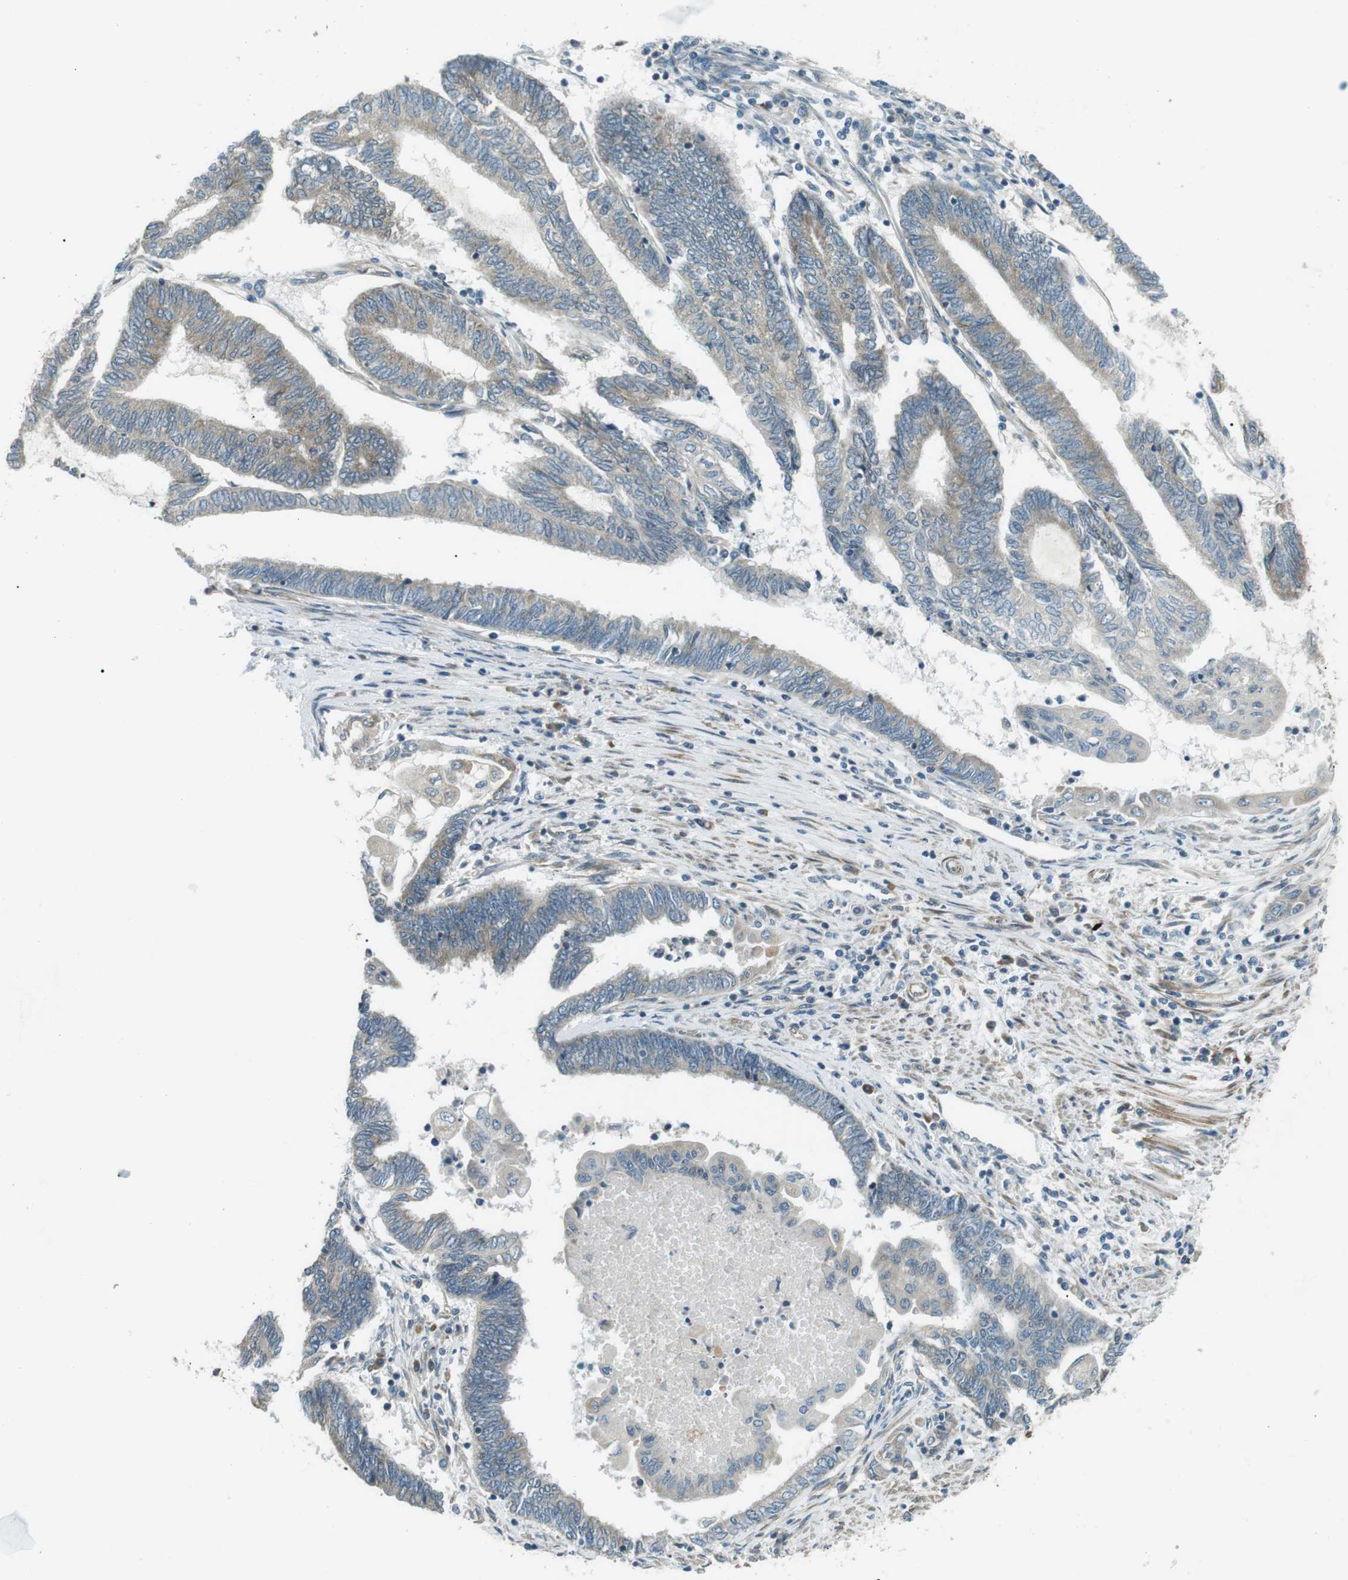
{"staining": {"intensity": "weak", "quantity": "25%-75%", "location": "cytoplasmic/membranous"}, "tissue": "endometrial cancer", "cell_type": "Tumor cells", "image_type": "cancer", "snomed": [{"axis": "morphology", "description": "Adenocarcinoma, NOS"}, {"axis": "topography", "description": "Uterus"}, {"axis": "topography", "description": "Endometrium"}], "caption": "Immunohistochemical staining of endometrial cancer exhibits weak cytoplasmic/membranous protein staining in about 25%-75% of tumor cells.", "gene": "ODR4", "patient": {"sex": "female", "age": 70}}